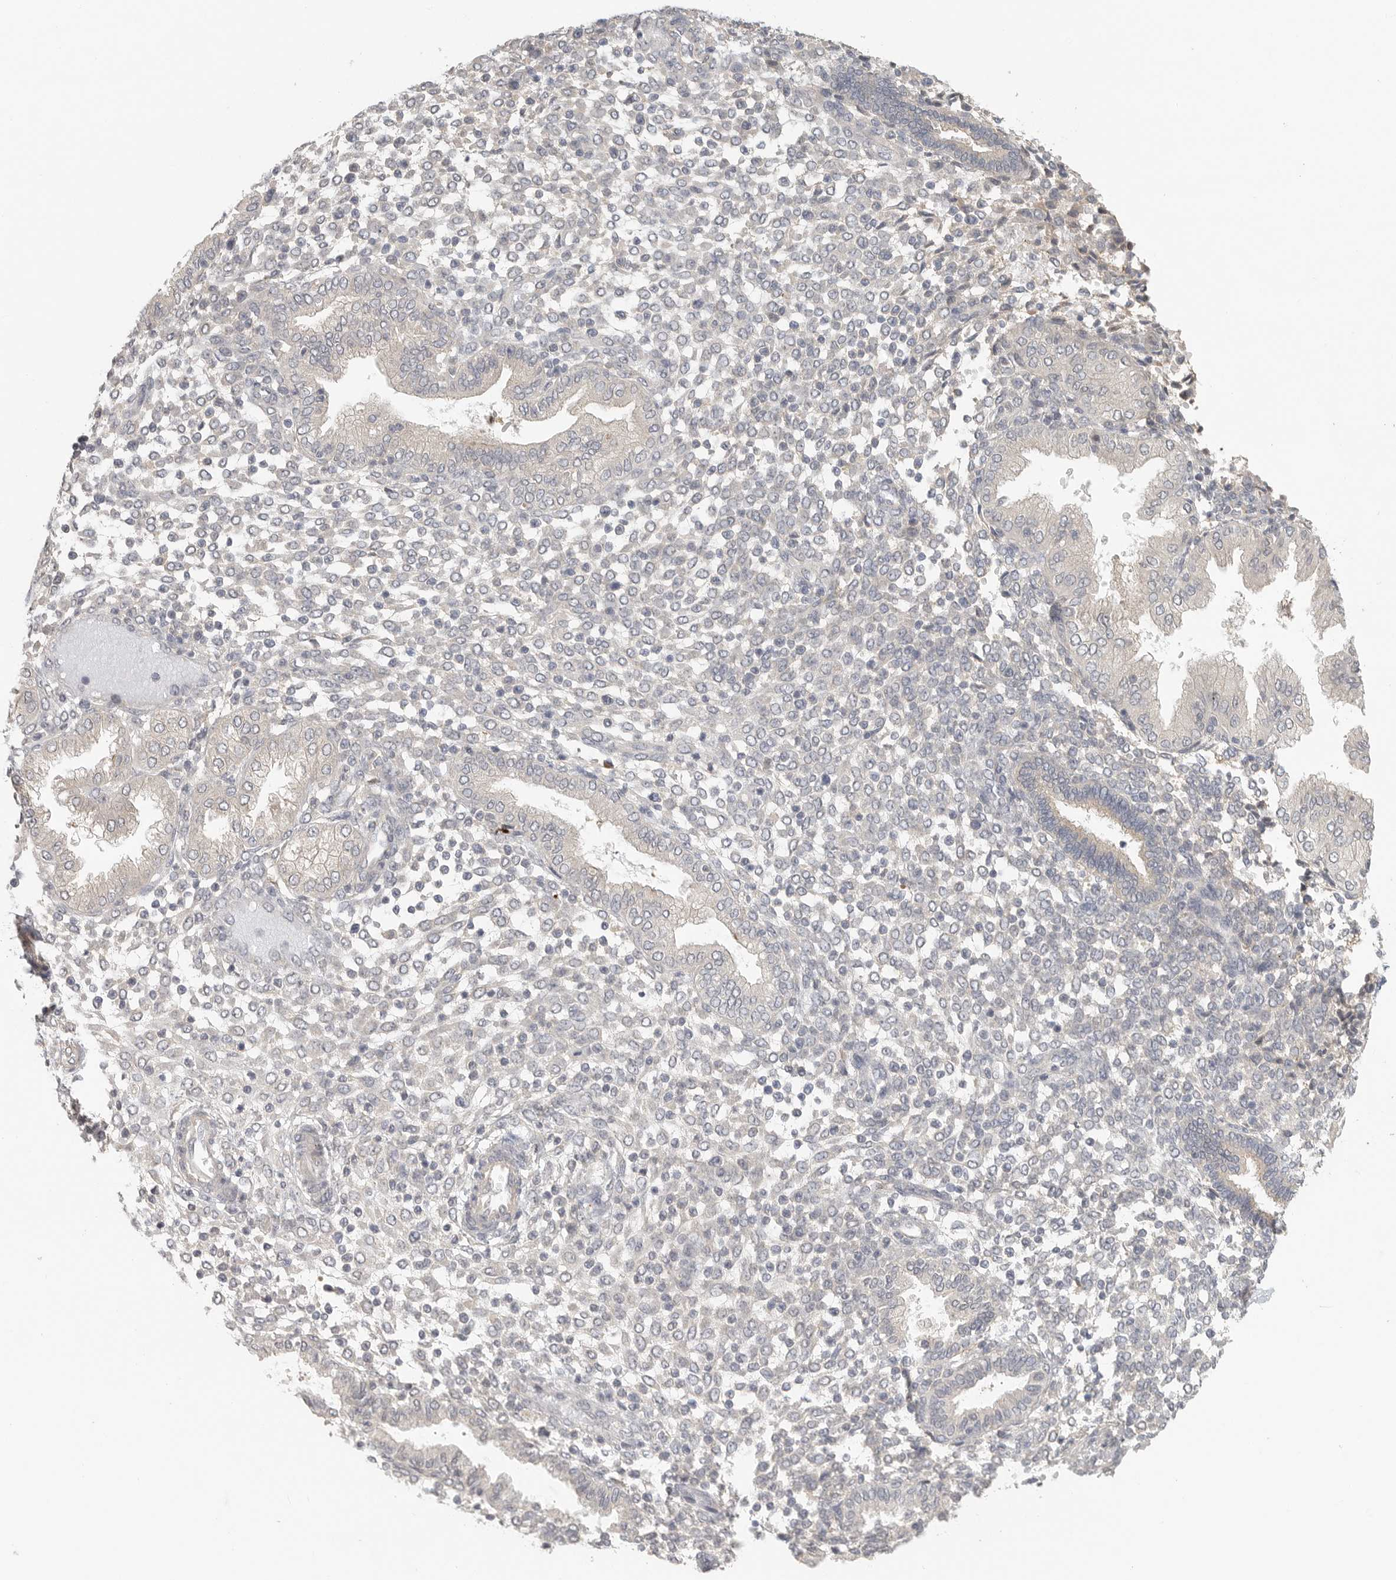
{"staining": {"intensity": "negative", "quantity": "none", "location": "none"}, "tissue": "endometrium", "cell_type": "Cells in endometrial stroma", "image_type": "normal", "snomed": [{"axis": "morphology", "description": "Normal tissue, NOS"}, {"axis": "topography", "description": "Endometrium"}], "caption": "Immunohistochemistry (IHC) micrograph of unremarkable endometrium: human endometrium stained with DAB (3,3'-diaminobenzidine) displays no significant protein staining in cells in endometrial stroma. (Stains: DAB immunohistochemistry with hematoxylin counter stain, Microscopy: brightfield microscopy at high magnification).", "gene": "HDAC6", "patient": {"sex": "female", "age": 53}}